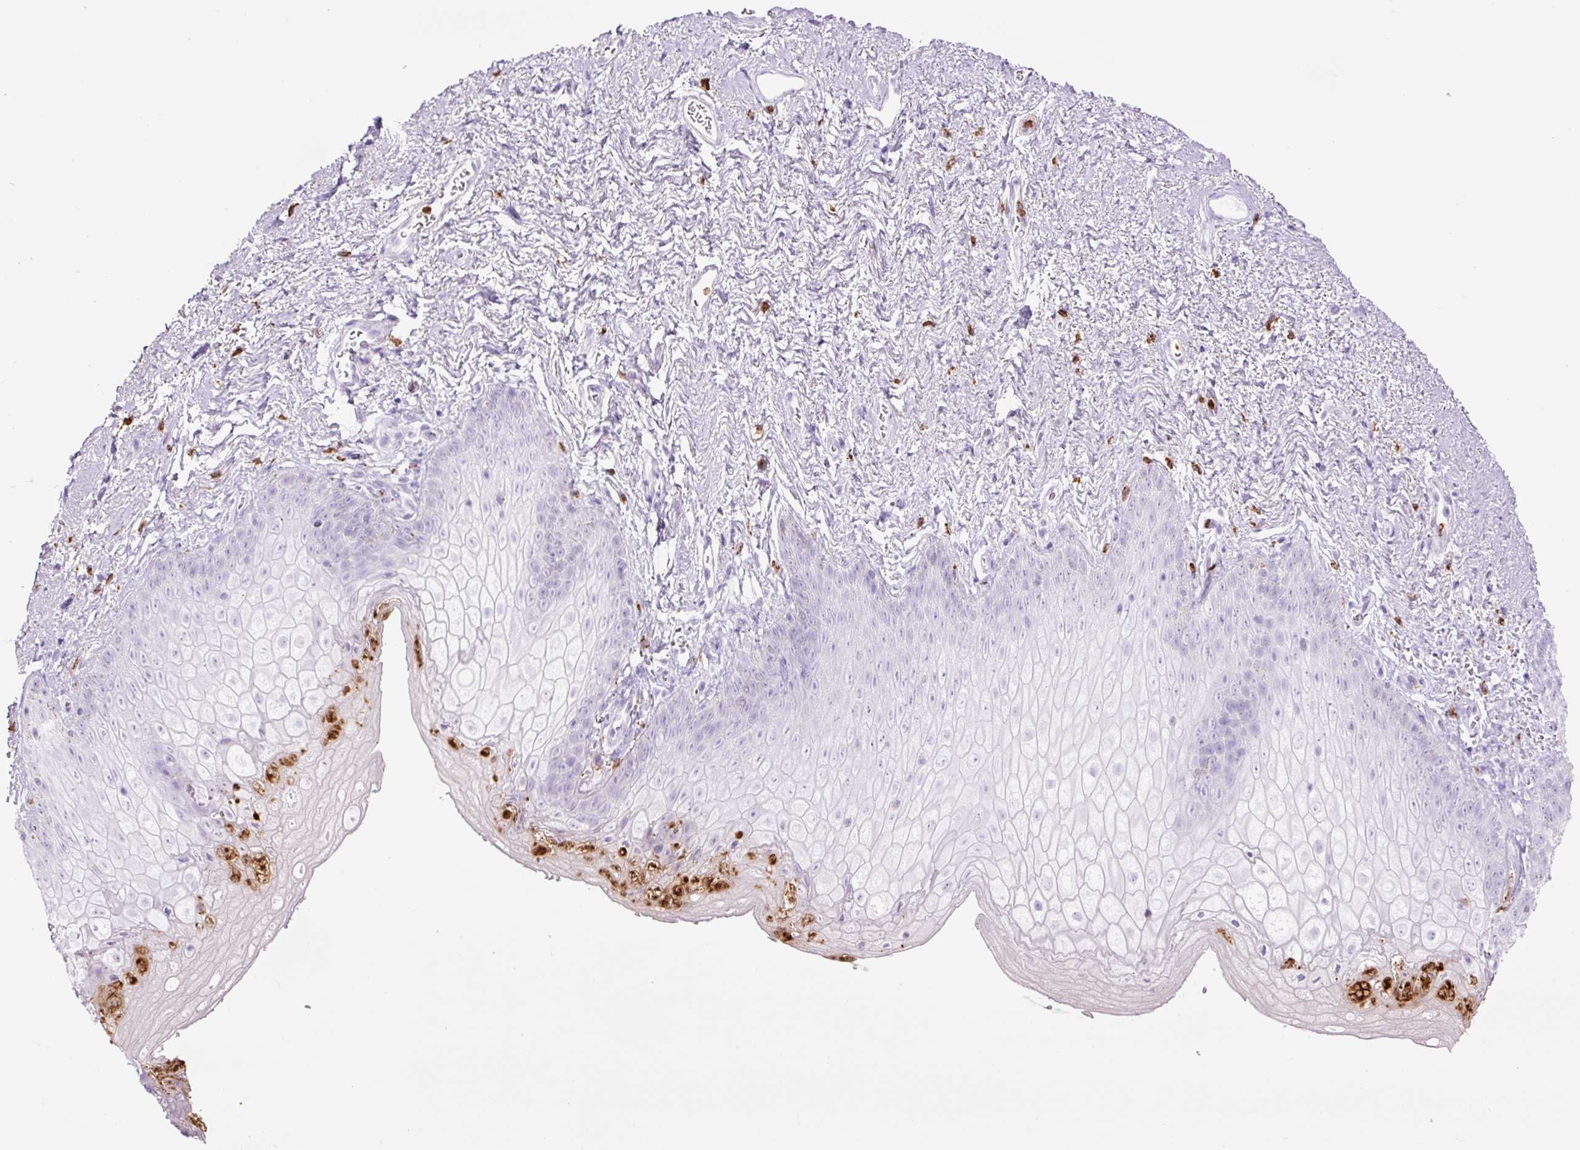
{"staining": {"intensity": "negative", "quantity": "none", "location": "none"}, "tissue": "vagina", "cell_type": "Squamous epithelial cells", "image_type": "normal", "snomed": [{"axis": "morphology", "description": "Normal tissue, NOS"}, {"axis": "topography", "description": "Vulva"}, {"axis": "topography", "description": "Vagina"}, {"axis": "topography", "description": "Peripheral nerve tissue"}], "caption": "Immunohistochemical staining of benign vagina demonstrates no significant staining in squamous epithelial cells.", "gene": "LYZ", "patient": {"sex": "female", "age": 66}}